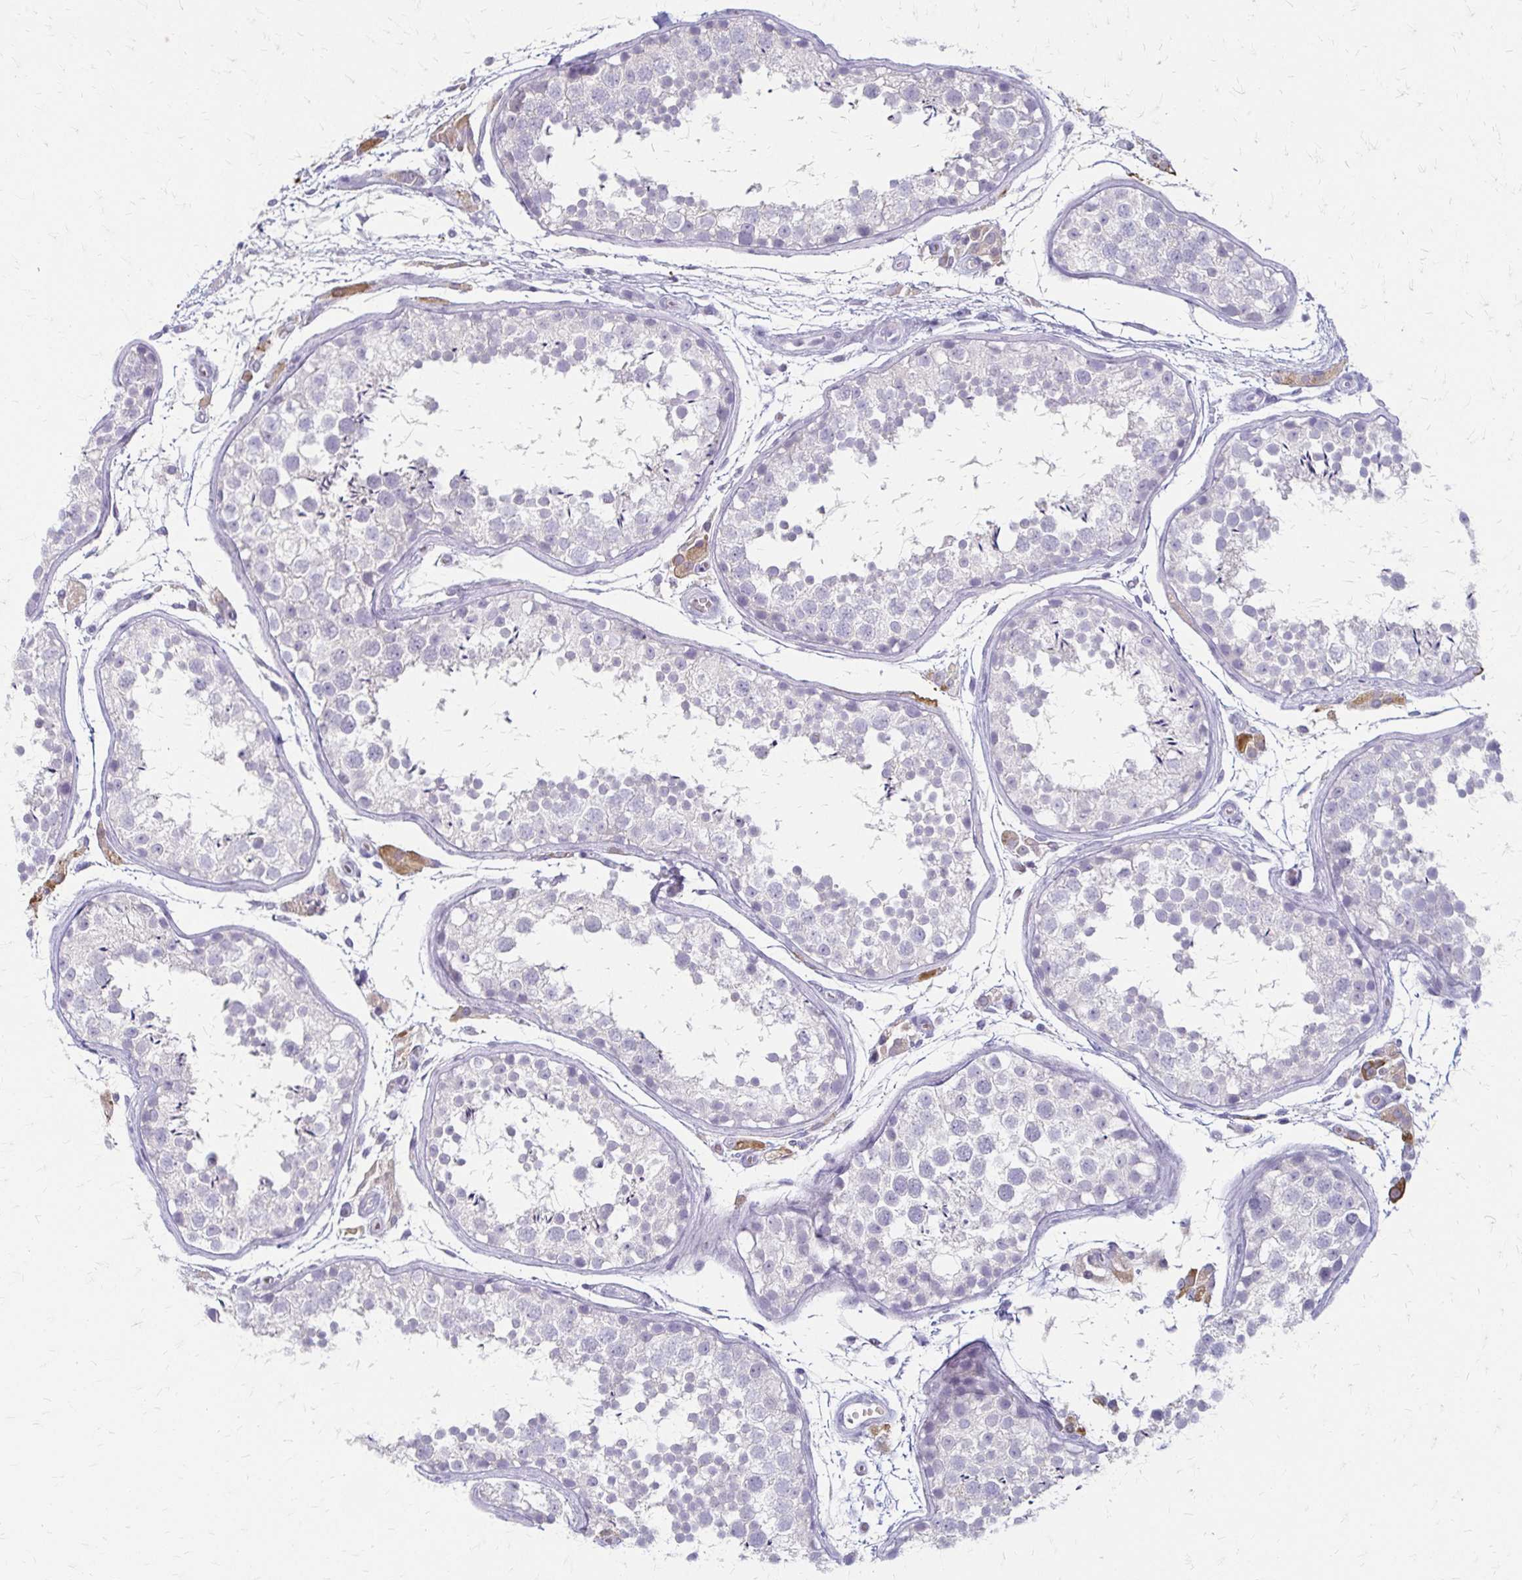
{"staining": {"intensity": "negative", "quantity": "none", "location": "none"}, "tissue": "testis", "cell_type": "Cells in seminiferous ducts", "image_type": "normal", "snomed": [{"axis": "morphology", "description": "Normal tissue, NOS"}, {"axis": "topography", "description": "Testis"}], "caption": "Testis stained for a protein using IHC demonstrates no positivity cells in seminiferous ducts.", "gene": "ACP5", "patient": {"sex": "male", "age": 29}}